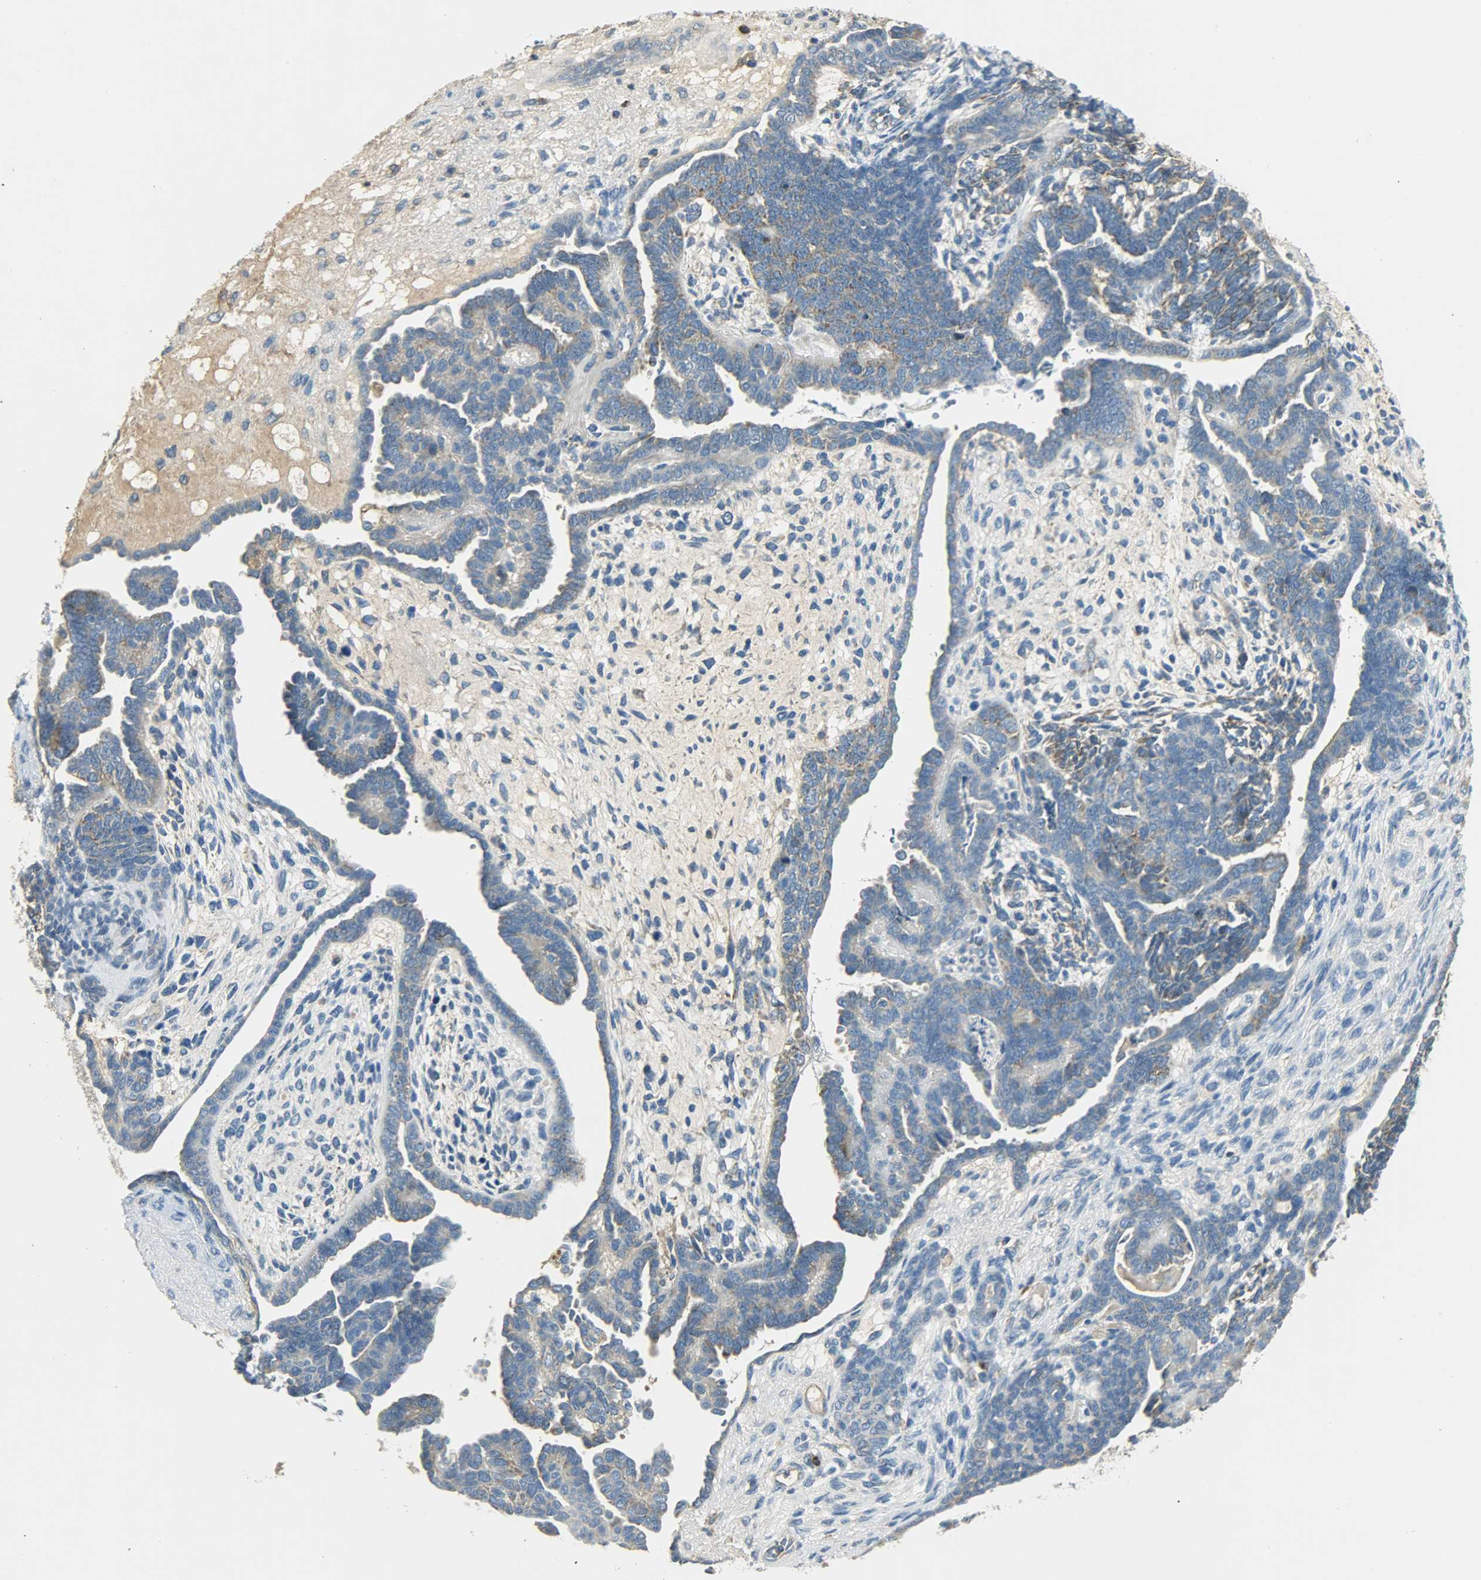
{"staining": {"intensity": "weak", "quantity": ">75%", "location": "cytoplasmic/membranous"}, "tissue": "endometrial cancer", "cell_type": "Tumor cells", "image_type": "cancer", "snomed": [{"axis": "morphology", "description": "Neoplasm, malignant, NOS"}, {"axis": "topography", "description": "Endometrium"}], "caption": "An immunohistochemistry micrograph of tumor tissue is shown. Protein staining in brown highlights weak cytoplasmic/membranous positivity in neoplasm (malignant) (endometrial) within tumor cells.", "gene": "NNT", "patient": {"sex": "female", "age": 74}}